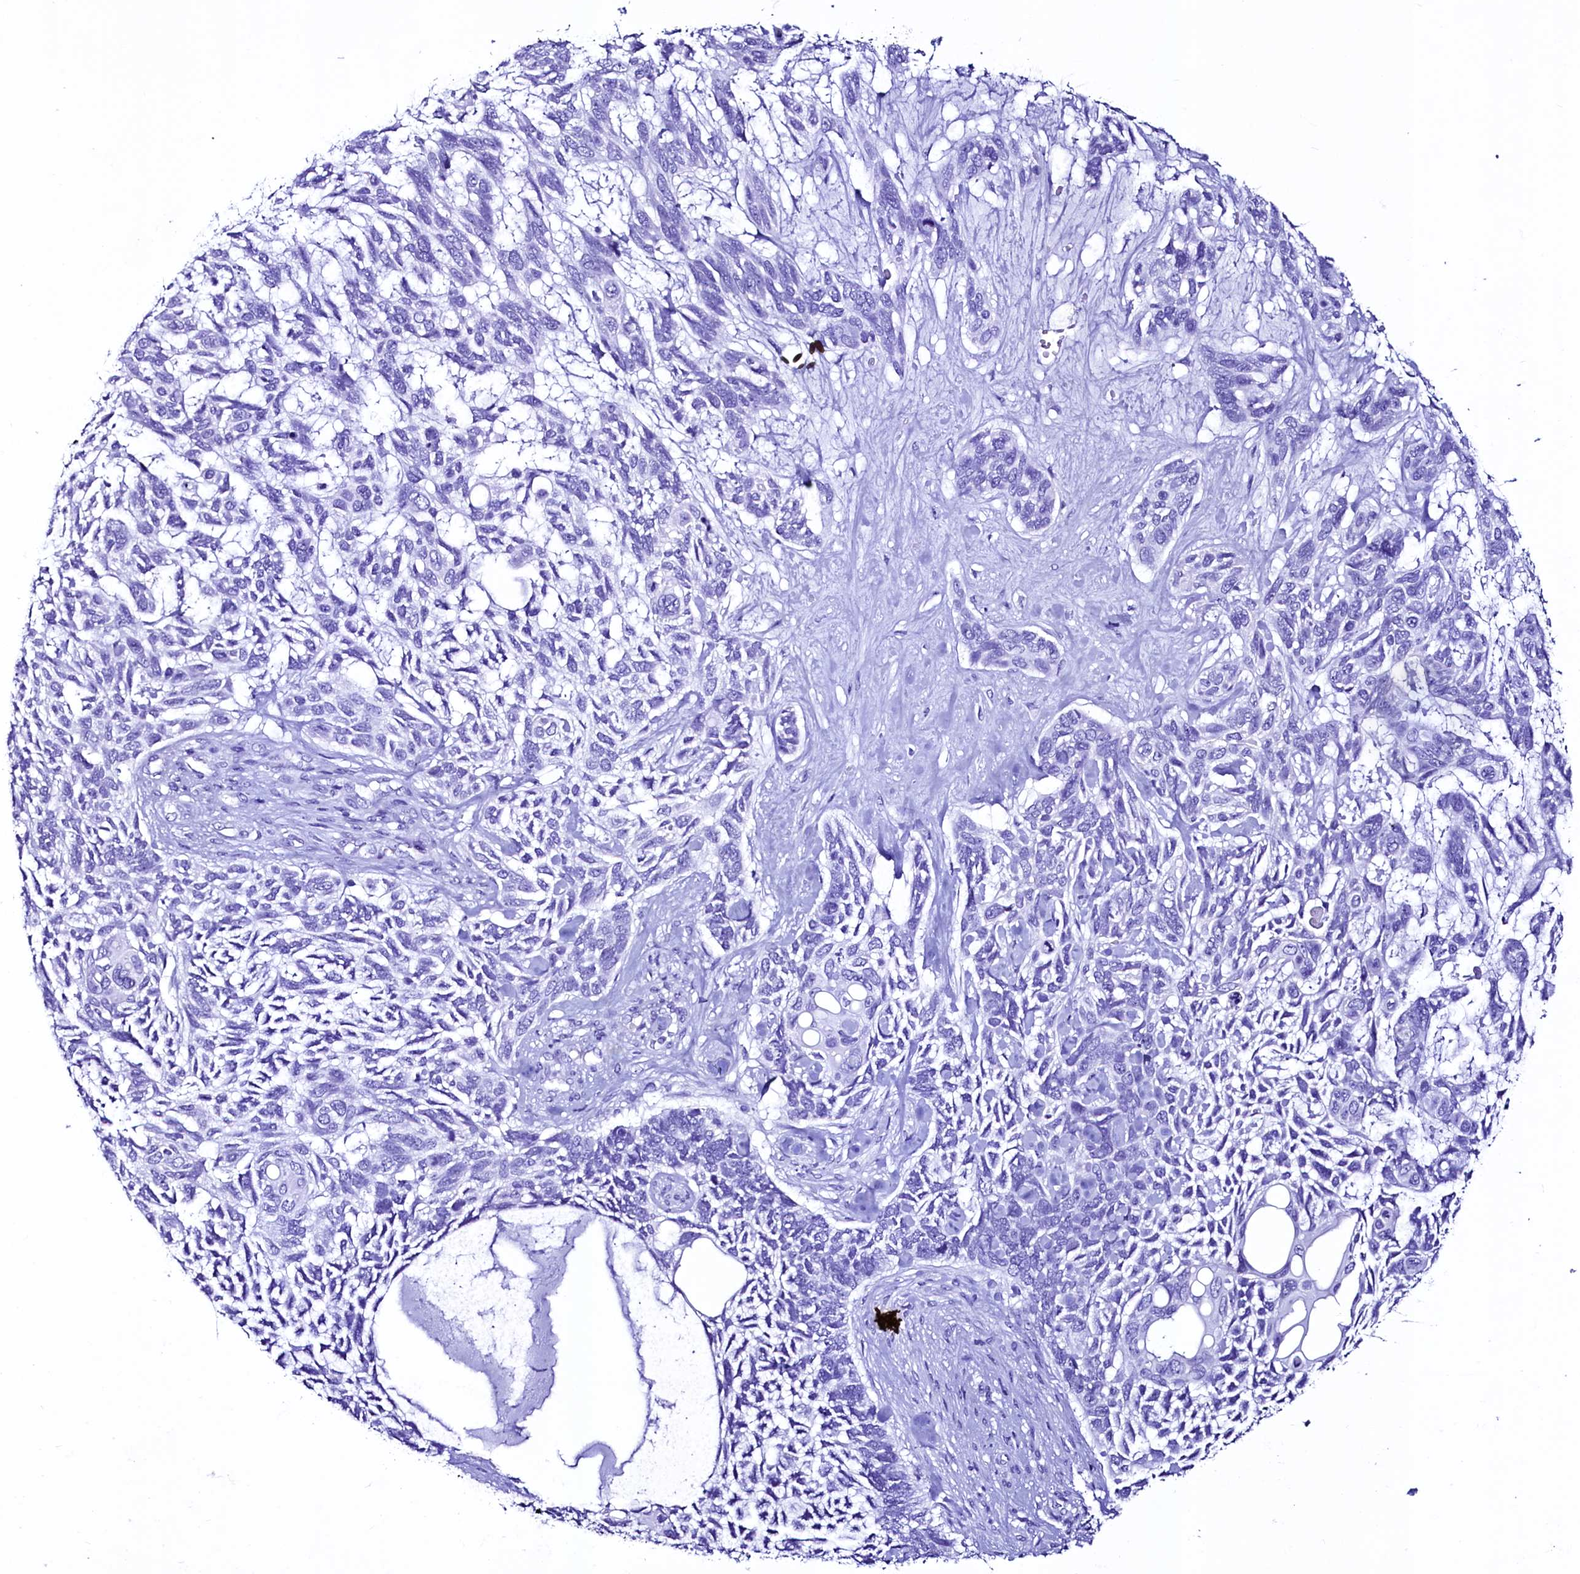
{"staining": {"intensity": "negative", "quantity": "none", "location": "none"}, "tissue": "skin cancer", "cell_type": "Tumor cells", "image_type": "cancer", "snomed": [{"axis": "morphology", "description": "Basal cell carcinoma"}, {"axis": "topography", "description": "Skin"}], "caption": "Micrograph shows no significant protein staining in tumor cells of skin basal cell carcinoma.", "gene": "SFSWAP", "patient": {"sex": "male", "age": 88}}